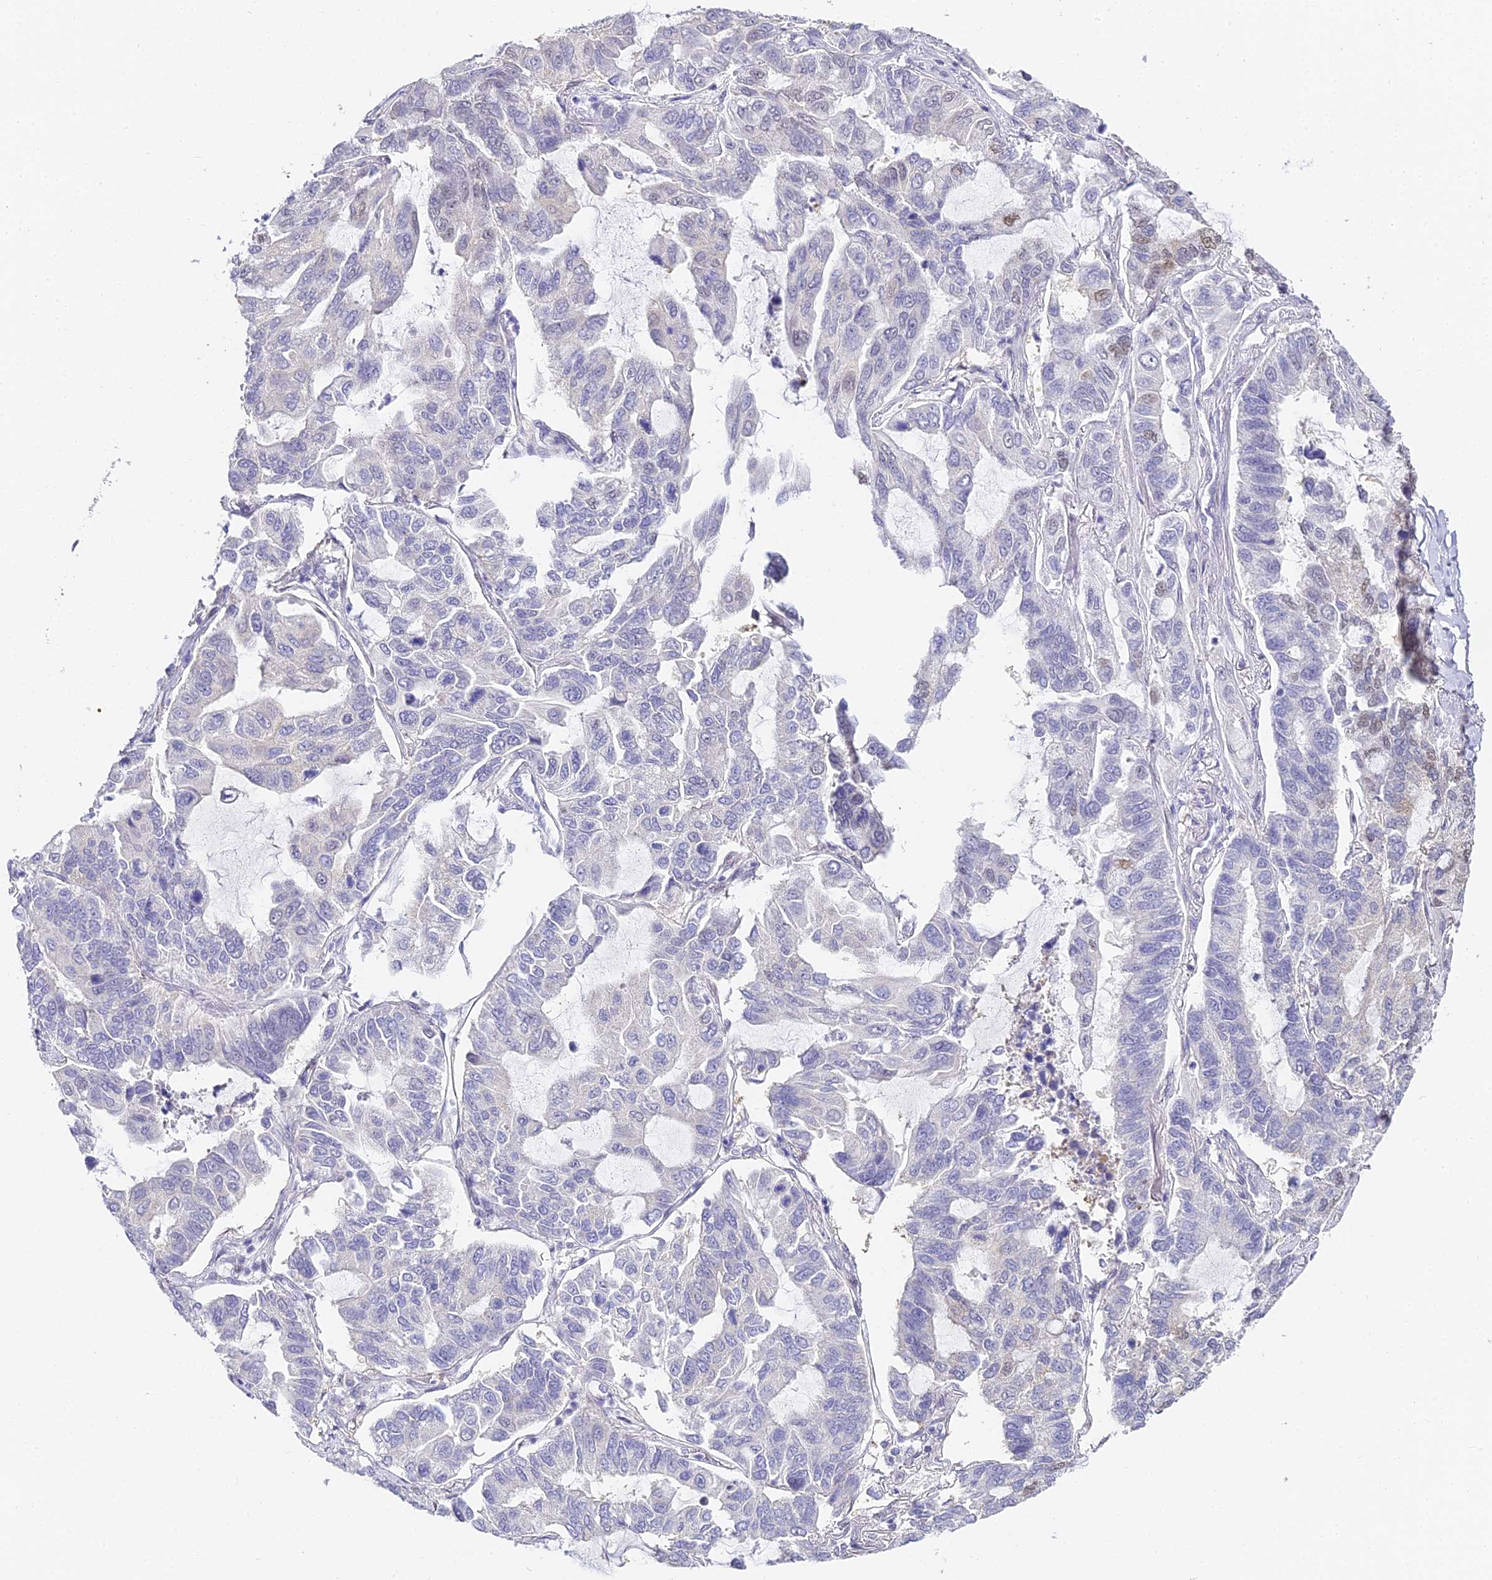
{"staining": {"intensity": "negative", "quantity": "none", "location": "none"}, "tissue": "lung cancer", "cell_type": "Tumor cells", "image_type": "cancer", "snomed": [{"axis": "morphology", "description": "Adenocarcinoma, NOS"}, {"axis": "topography", "description": "Lung"}], "caption": "The IHC photomicrograph has no significant staining in tumor cells of lung cancer (adenocarcinoma) tissue.", "gene": "ABHD14A-ACY1", "patient": {"sex": "male", "age": 64}}